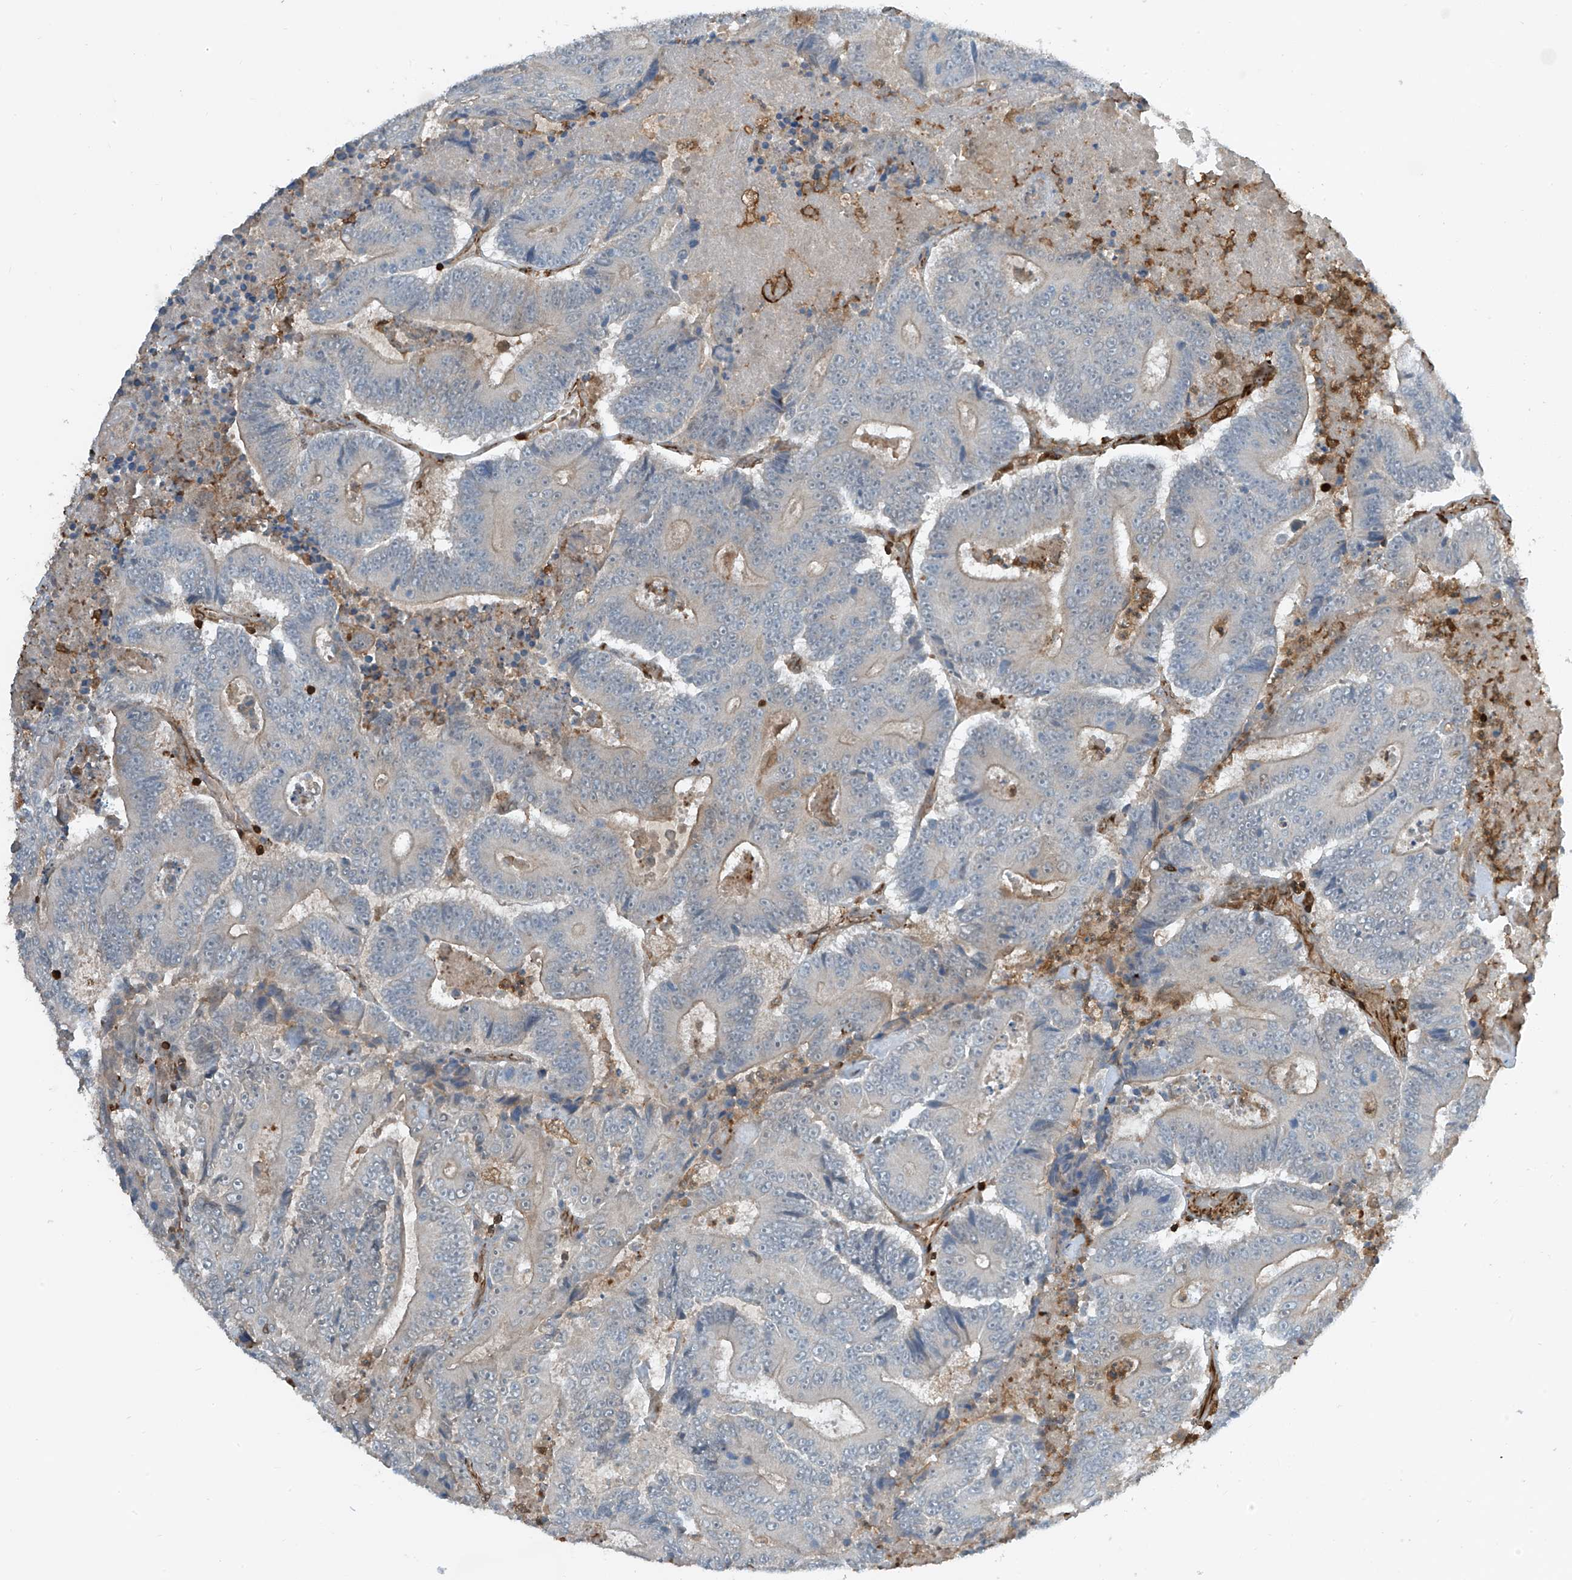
{"staining": {"intensity": "weak", "quantity": "<25%", "location": "cytoplasmic/membranous"}, "tissue": "colorectal cancer", "cell_type": "Tumor cells", "image_type": "cancer", "snomed": [{"axis": "morphology", "description": "Adenocarcinoma, NOS"}, {"axis": "topography", "description": "Colon"}], "caption": "Photomicrograph shows no protein staining in tumor cells of colorectal cancer tissue.", "gene": "SH3BGRL3", "patient": {"sex": "male", "age": 83}}